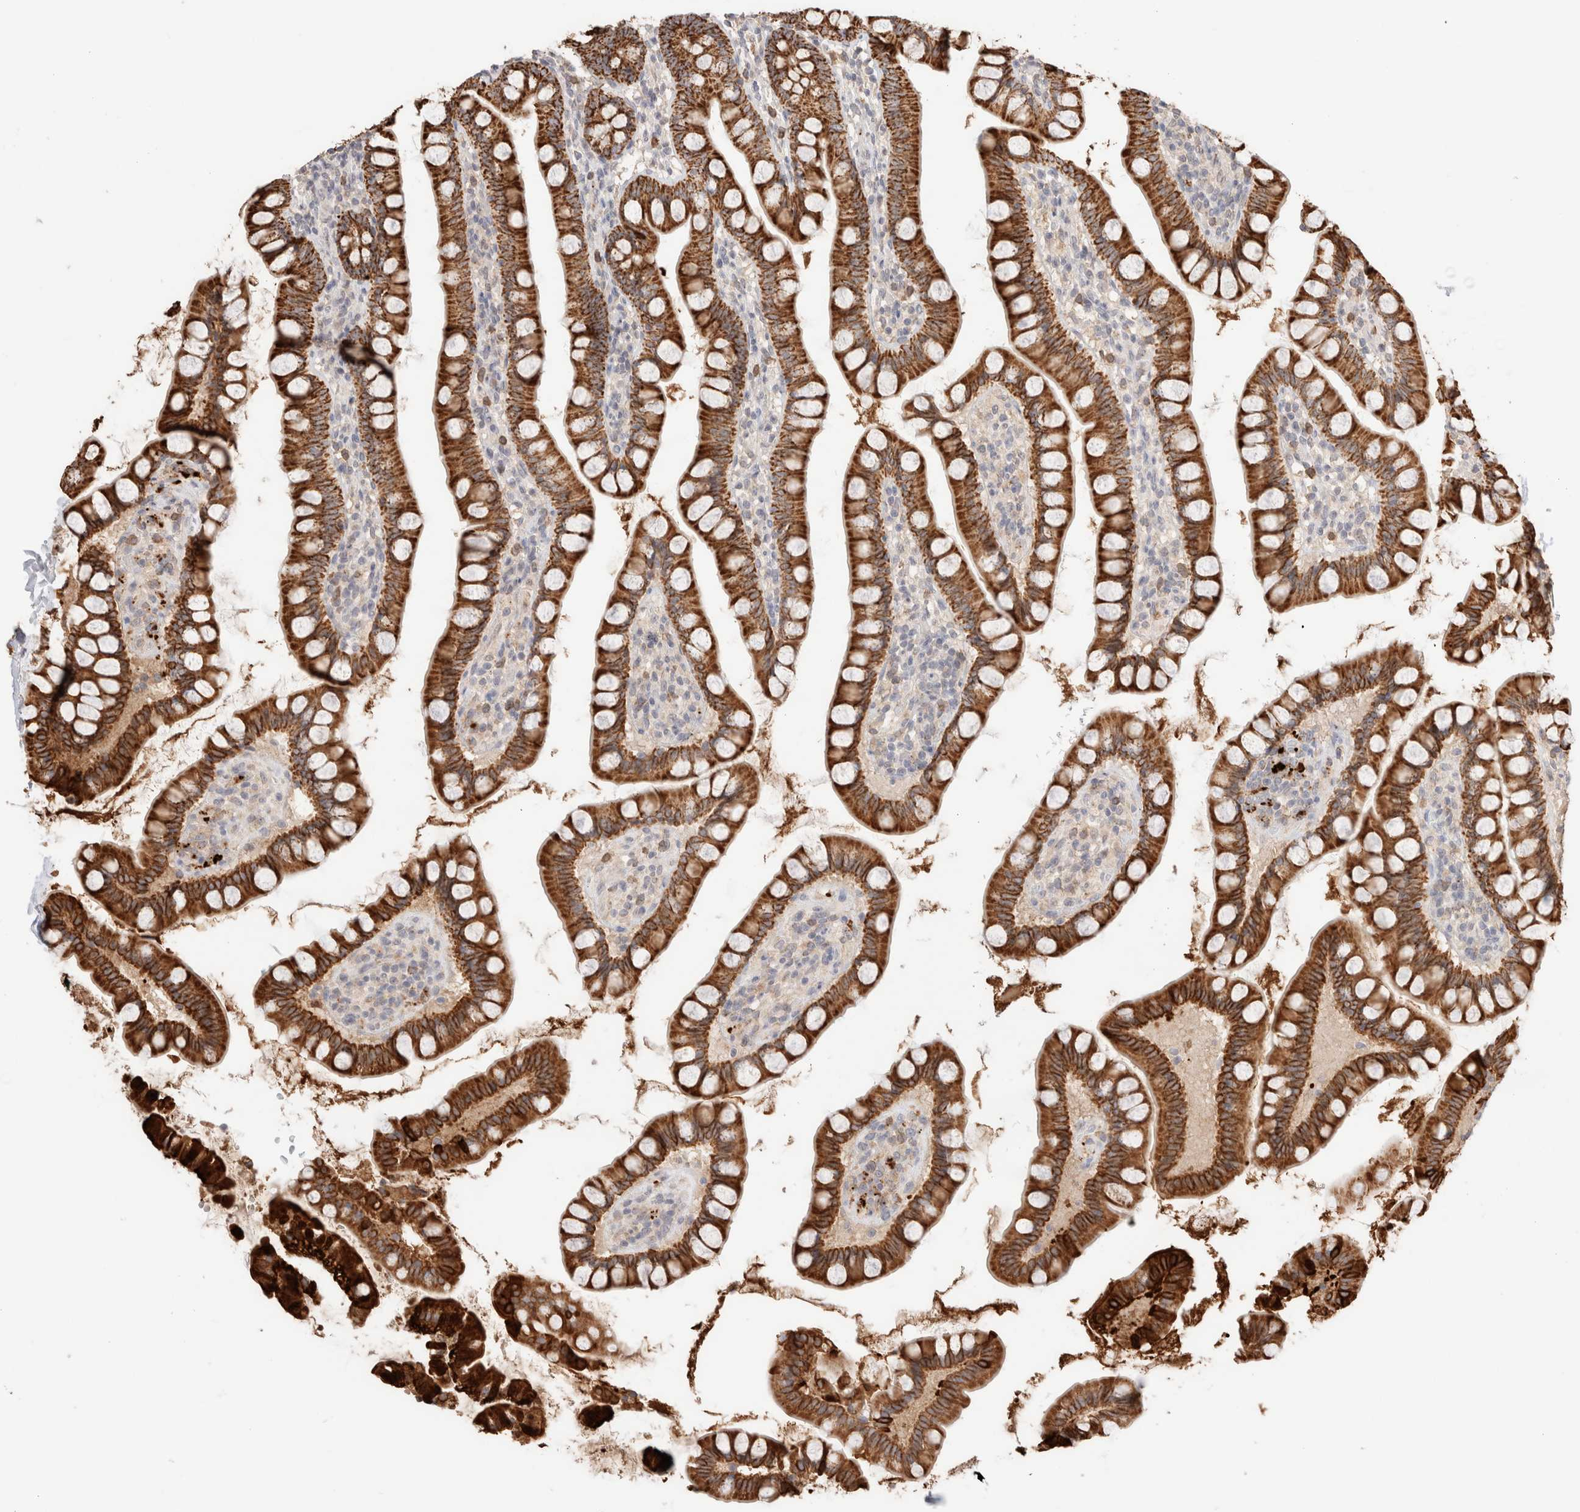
{"staining": {"intensity": "strong", "quantity": ">75%", "location": "cytoplasmic/membranous"}, "tissue": "small intestine", "cell_type": "Glandular cells", "image_type": "normal", "snomed": [{"axis": "morphology", "description": "Normal tissue, NOS"}, {"axis": "topography", "description": "Small intestine"}], "caption": "Protein staining by immunohistochemistry demonstrates strong cytoplasmic/membranous expression in approximately >75% of glandular cells in unremarkable small intestine. Ihc stains the protein of interest in brown and the nuclei are stained blue.", "gene": "TRIM41", "patient": {"sex": "female", "age": 84}}